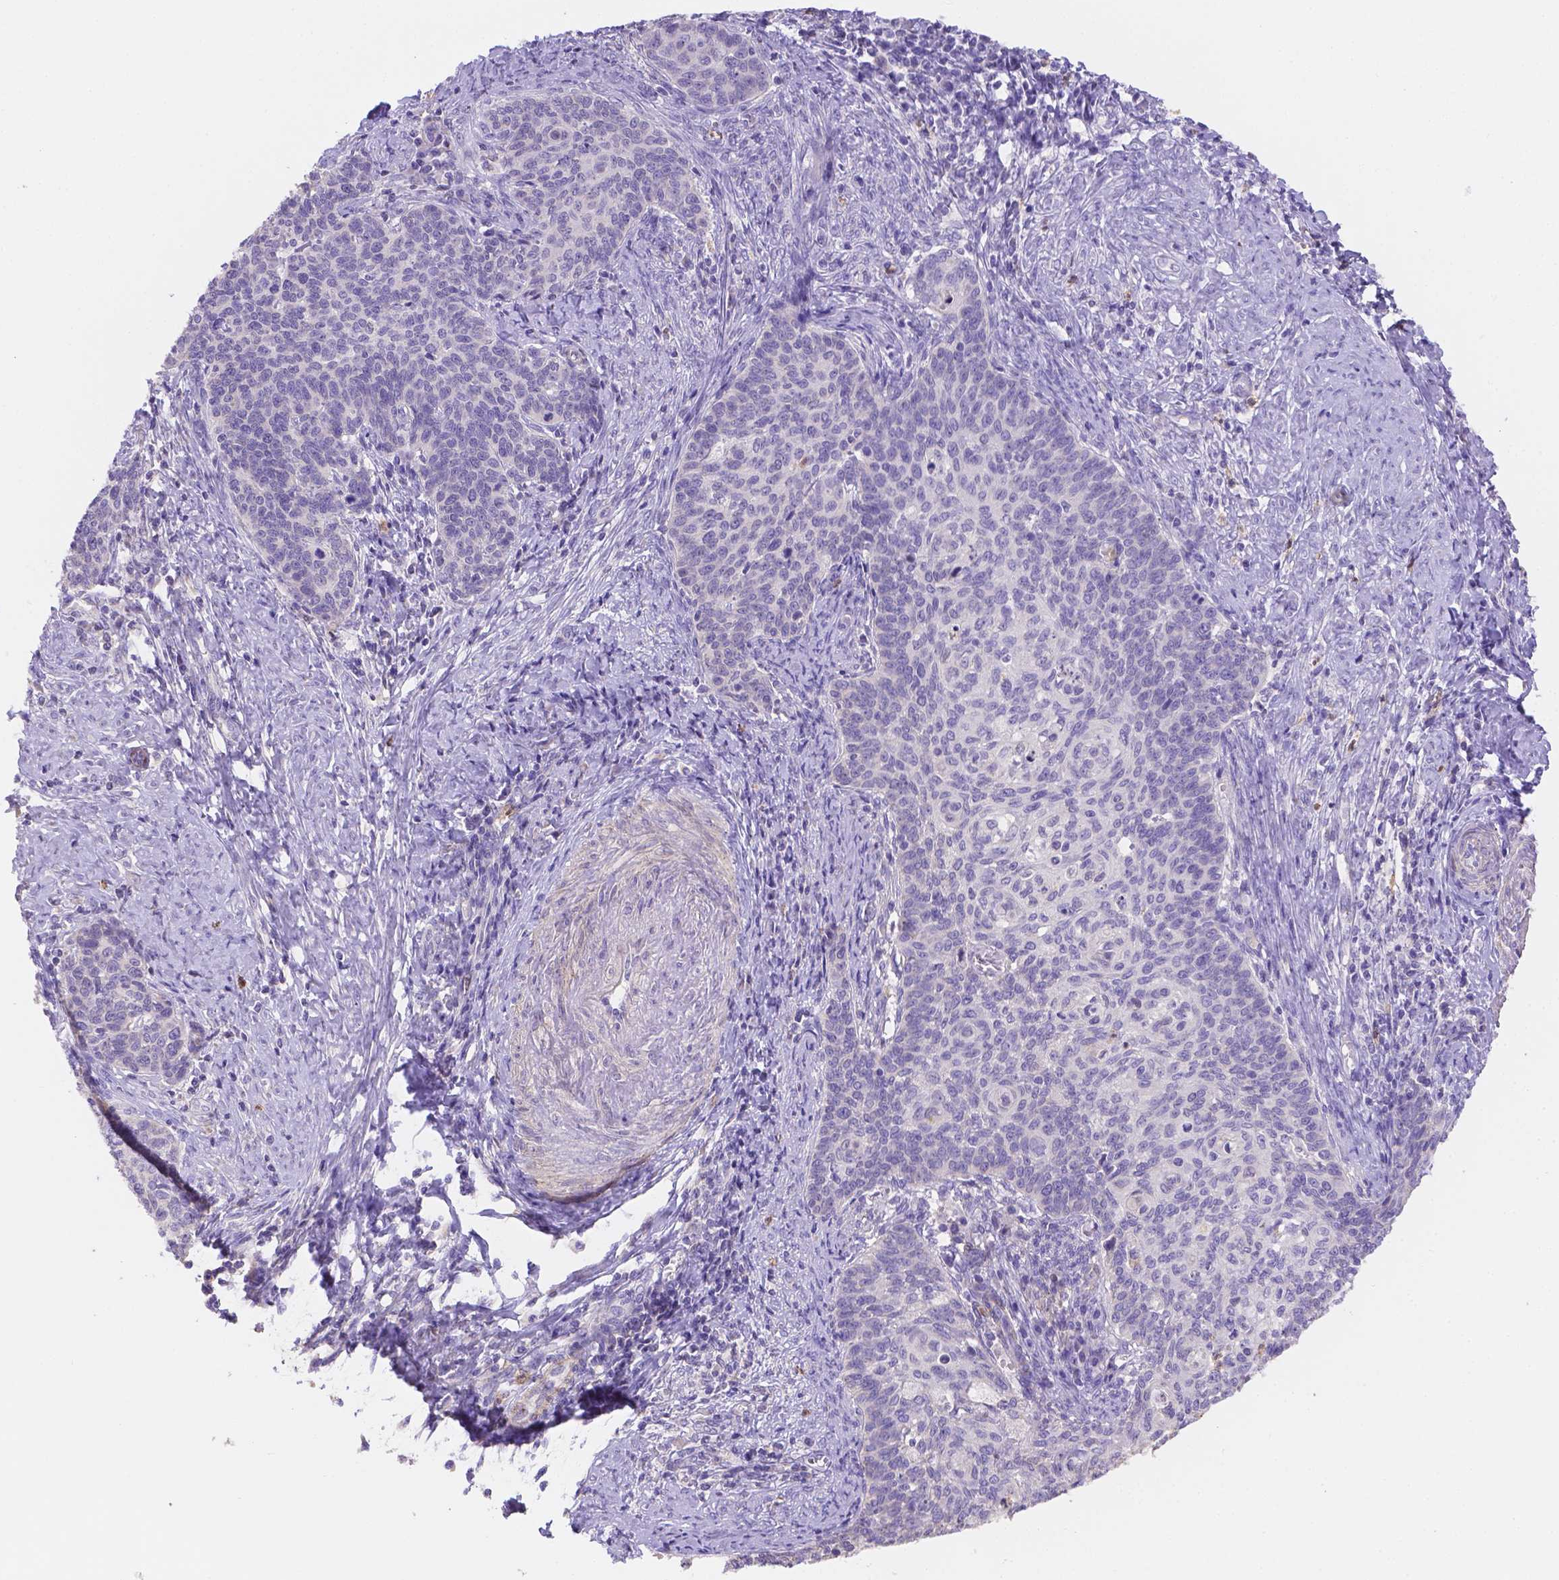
{"staining": {"intensity": "negative", "quantity": "none", "location": "none"}, "tissue": "cervical cancer", "cell_type": "Tumor cells", "image_type": "cancer", "snomed": [{"axis": "morphology", "description": "Normal tissue, NOS"}, {"axis": "morphology", "description": "Squamous cell carcinoma, NOS"}, {"axis": "topography", "description": "Cervix"}], "caption": "The IHC histopathology image has no significant positivity in tumor cells of squamous cell carcinoma (cervical) tissue.", "gene": "NXPE2", "patient": {"sex": "female", "age": 39}}